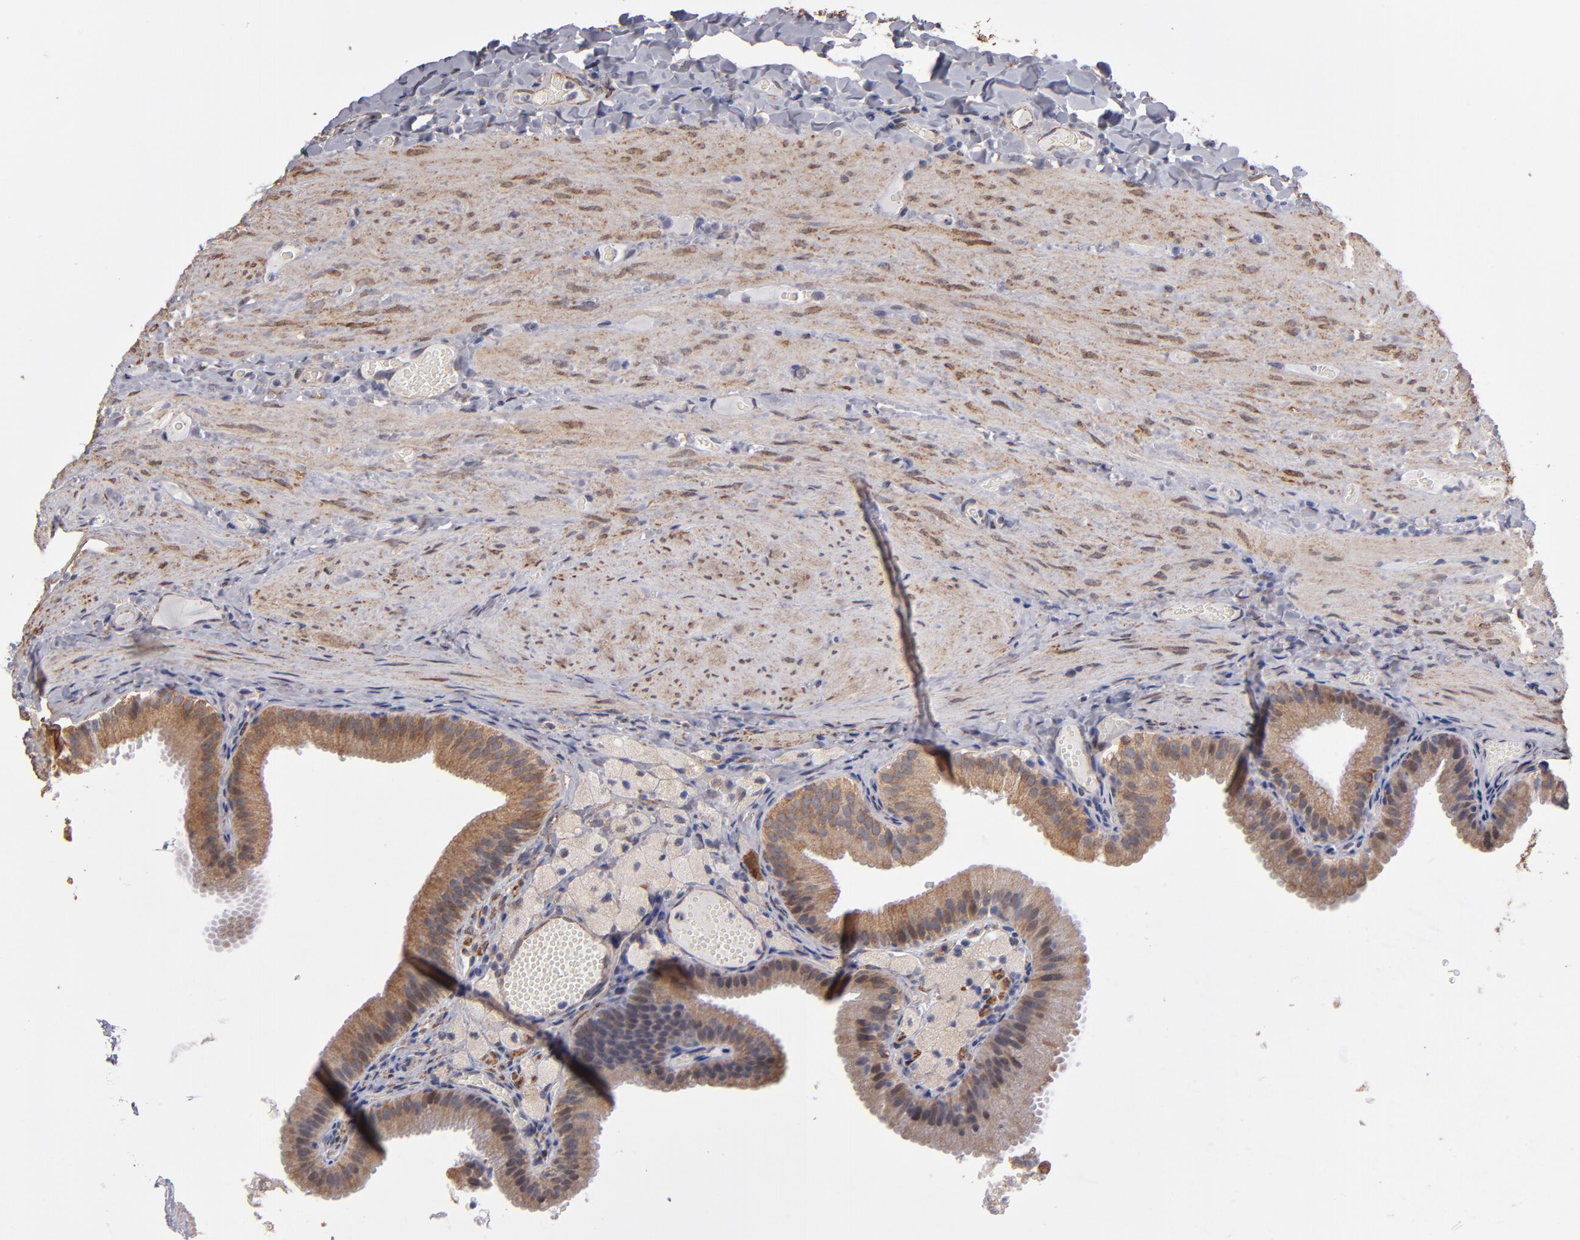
{"staining": {"intensity": "moderate", "quantity": ">75%", "location": "cytoplasmic/membranous,nuclear"}, "tissue": "gallbladder", "cell_type": "Glandular cells", "image_type": "normal", "snomed": [{"axis": "morphology", "description": "Normal tissue, NOS"}, {"axis": "topography", "description": "Gallbladder"}], "caption": "IHC photomicrograph of unremarkable gallbladder: human gallbladder stained using IHC demonstrates medium levels of moderate protein expression localized specifically in the cytoplasmic/membranous,nuclear of glandular cells, appearing as a cytoplasmic/membranous,nuclear brown color.", "gene": "PGRMC1", "patient": {"sex": "female", "age": 24}}